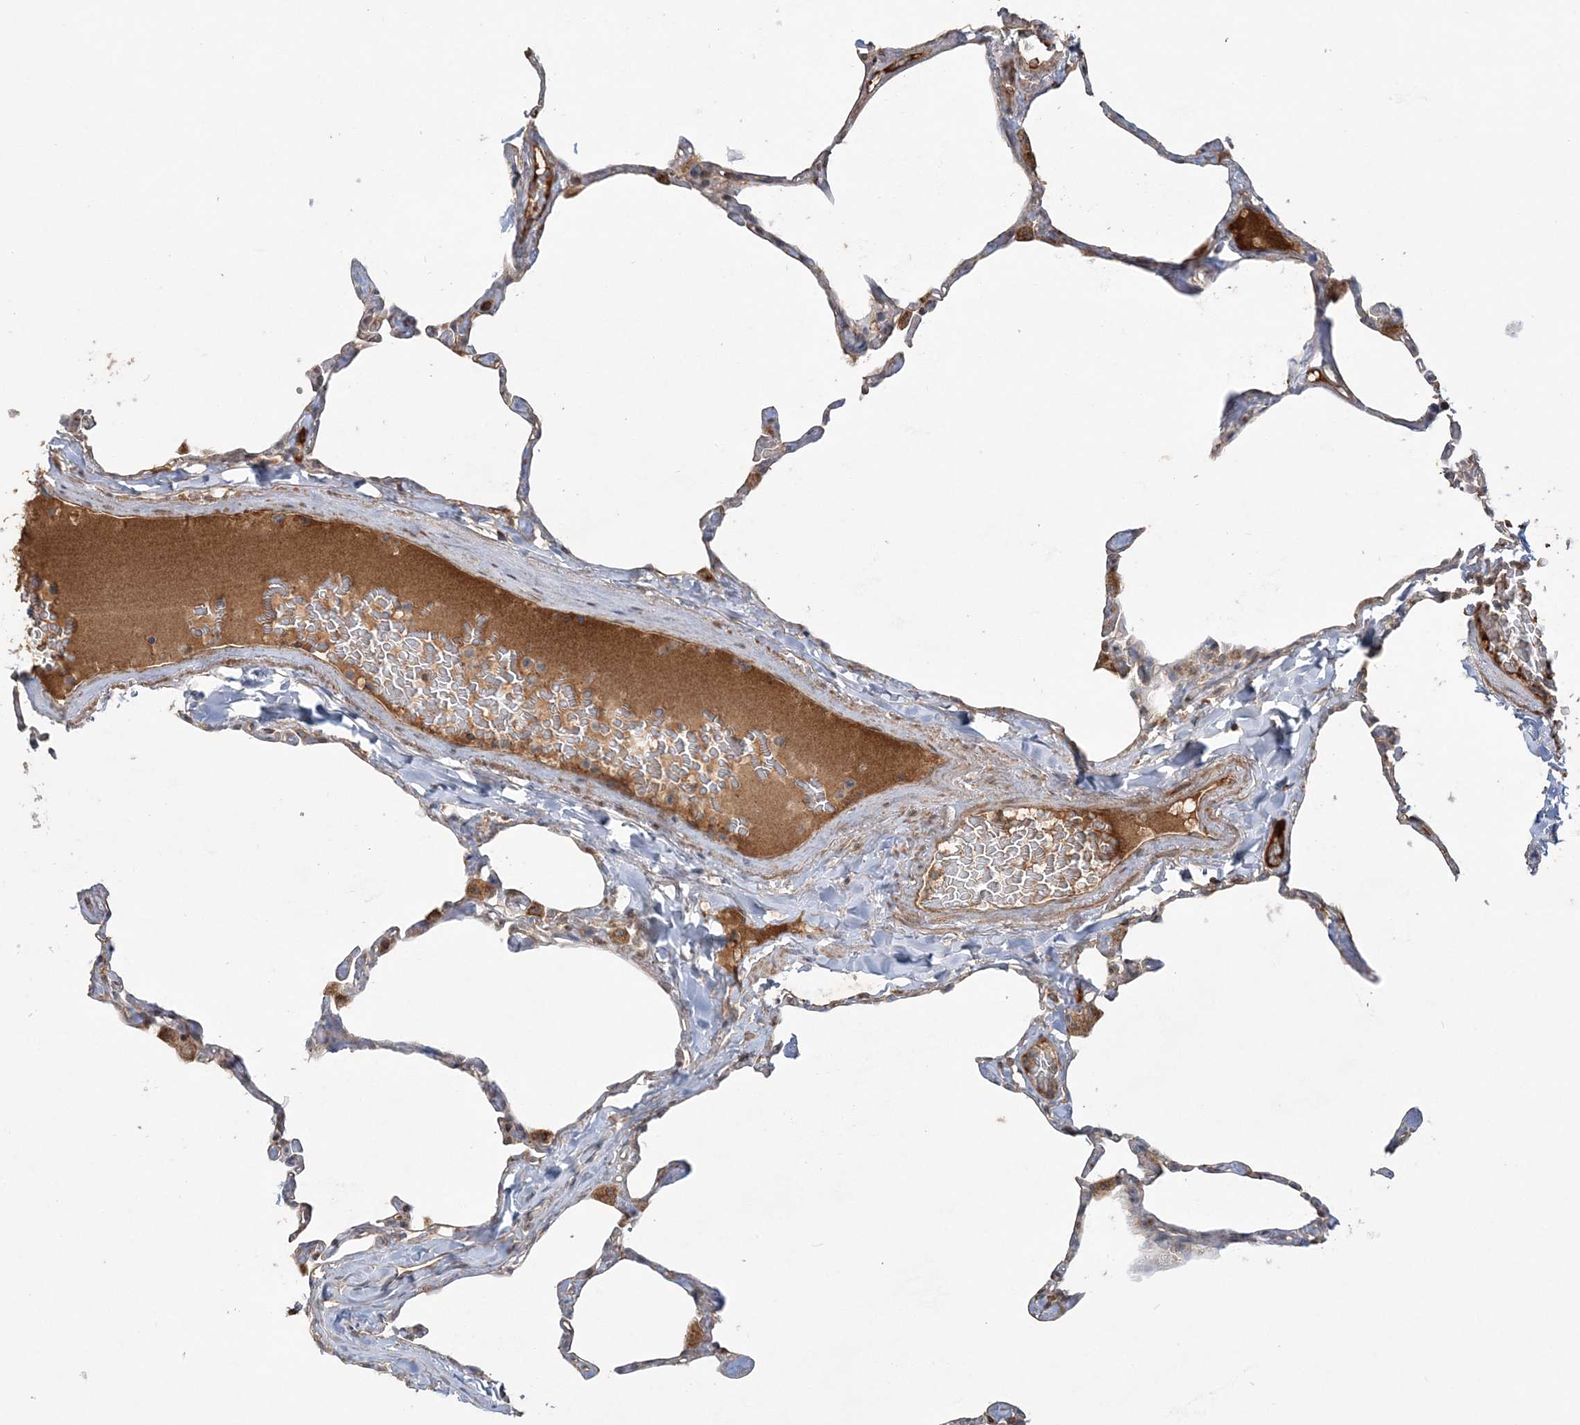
{"staining": {"intensity": "weak", "quantity": "<25%", "location": "cytoplasmic/membranous"}, "tissue": "lung", "cell_type": "Alveolar cells", "image_type": "normal", "snomed": [{"axis": "morphology", "description": "Normal tissue, NOS"}, {"axis": "topography", "description": "Lung"}], "caption": "DAB (3,3'-diaminobenzidine) immunohistochemical staining of normal human lung exhibits no significant positivity in alveolar cells. (Stains: DAB (3,3'-diaminobenzidine) IHC with hematoxylin counter stain, Microscopy: brightfield microscopy at high magnification).", "gene": "SCLT1", "patient": {"sex": "male", "age": 65}}